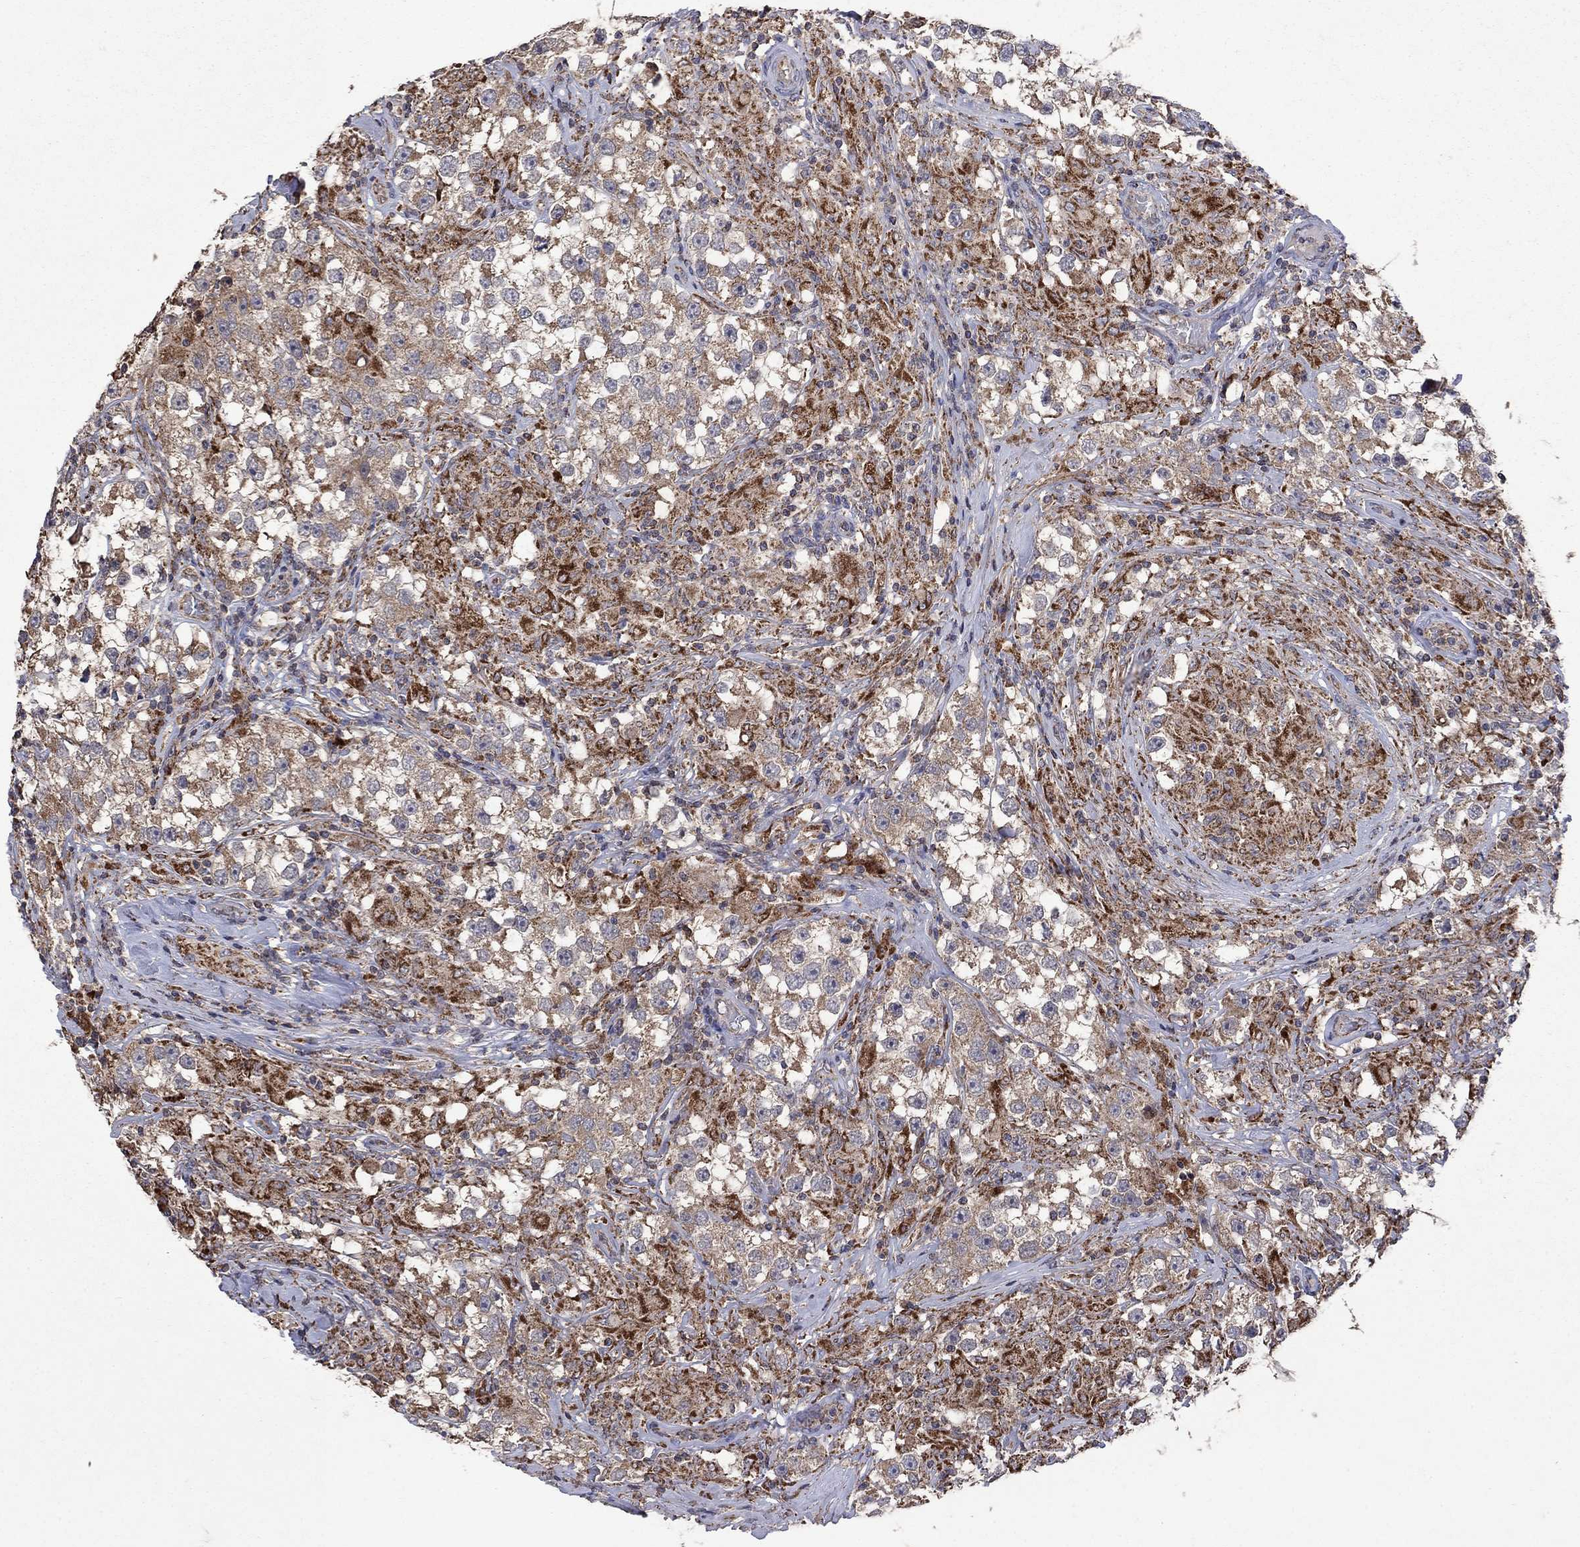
{"staining": {"intensity": "weak", "quantity": ">75%", "location": "cytoplasmic/membranous"}, "tissue": "testis cancer", "cell_type": "Tumor cells", "image_type": "cancer", "snomed": [{"axis": "morphology", "description": "Seminoma, NOS"}, {"axis": "topography", "description": "Testis"}], "caption": "A brown stain labels weak cytoplasmic/membranous expression of a protein in human seminoma (testis) tumor cells.", "gene": "DPH1", "patient": {"sex": "male", "age": 46}}